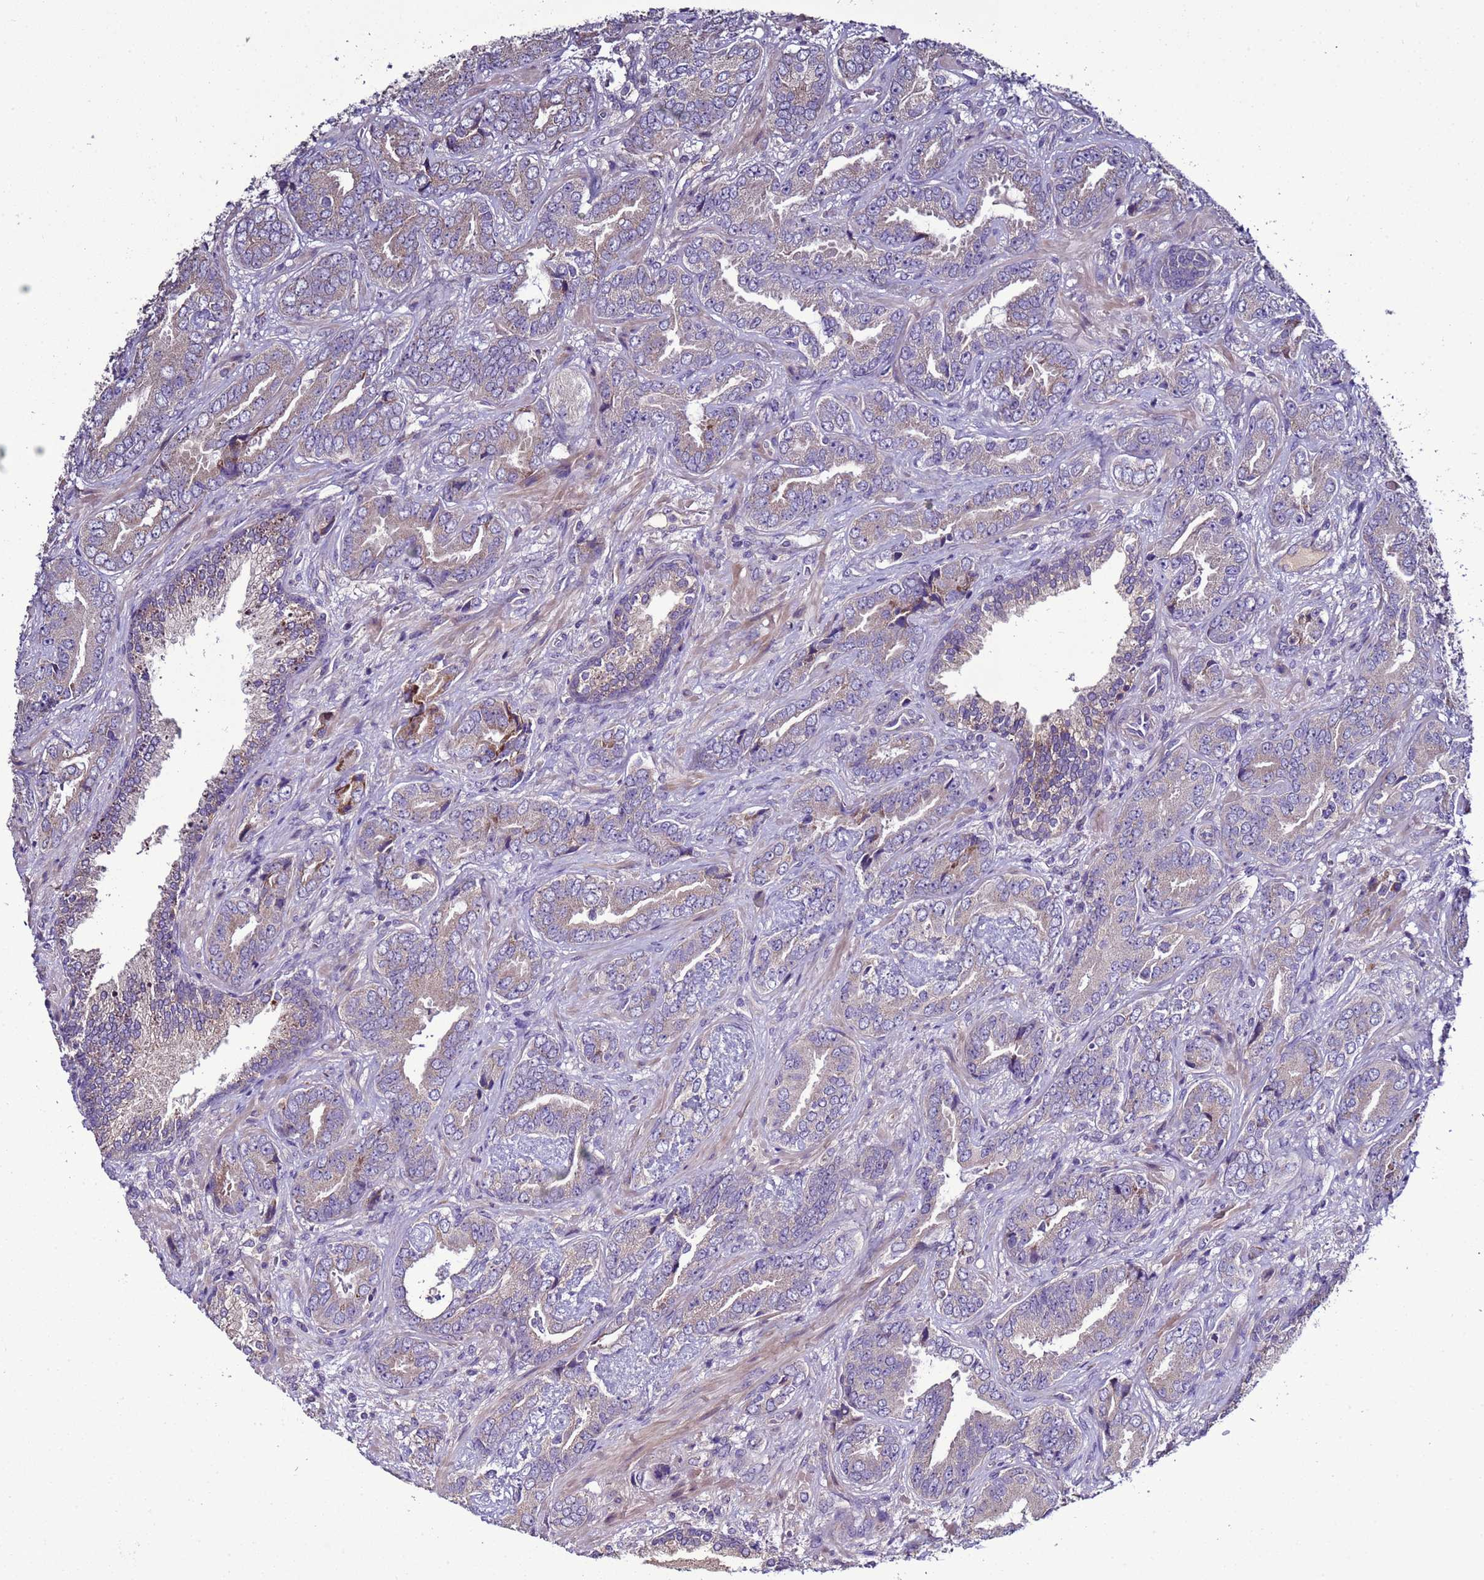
{"staining": {"intensity": "weak", "quantity": "<25%", "location": "cytoplasmic/membranous"}, "tissue": "prostate cancer", "cell_type": "Tumor cells", "image_type": "cancer", "snomed": [{"axis": "morphology", "description": "Adenocarcinoma, High grade"}, {"axis": "topography", "description": "Prostate"}], "caption": "The IHC image has no significant staining in tumor cells of prostate cancer (high-grade adenocarcinoma) tissue.", "gene": "RABL2B", "patient": {"sex": "male", "age": 71}}